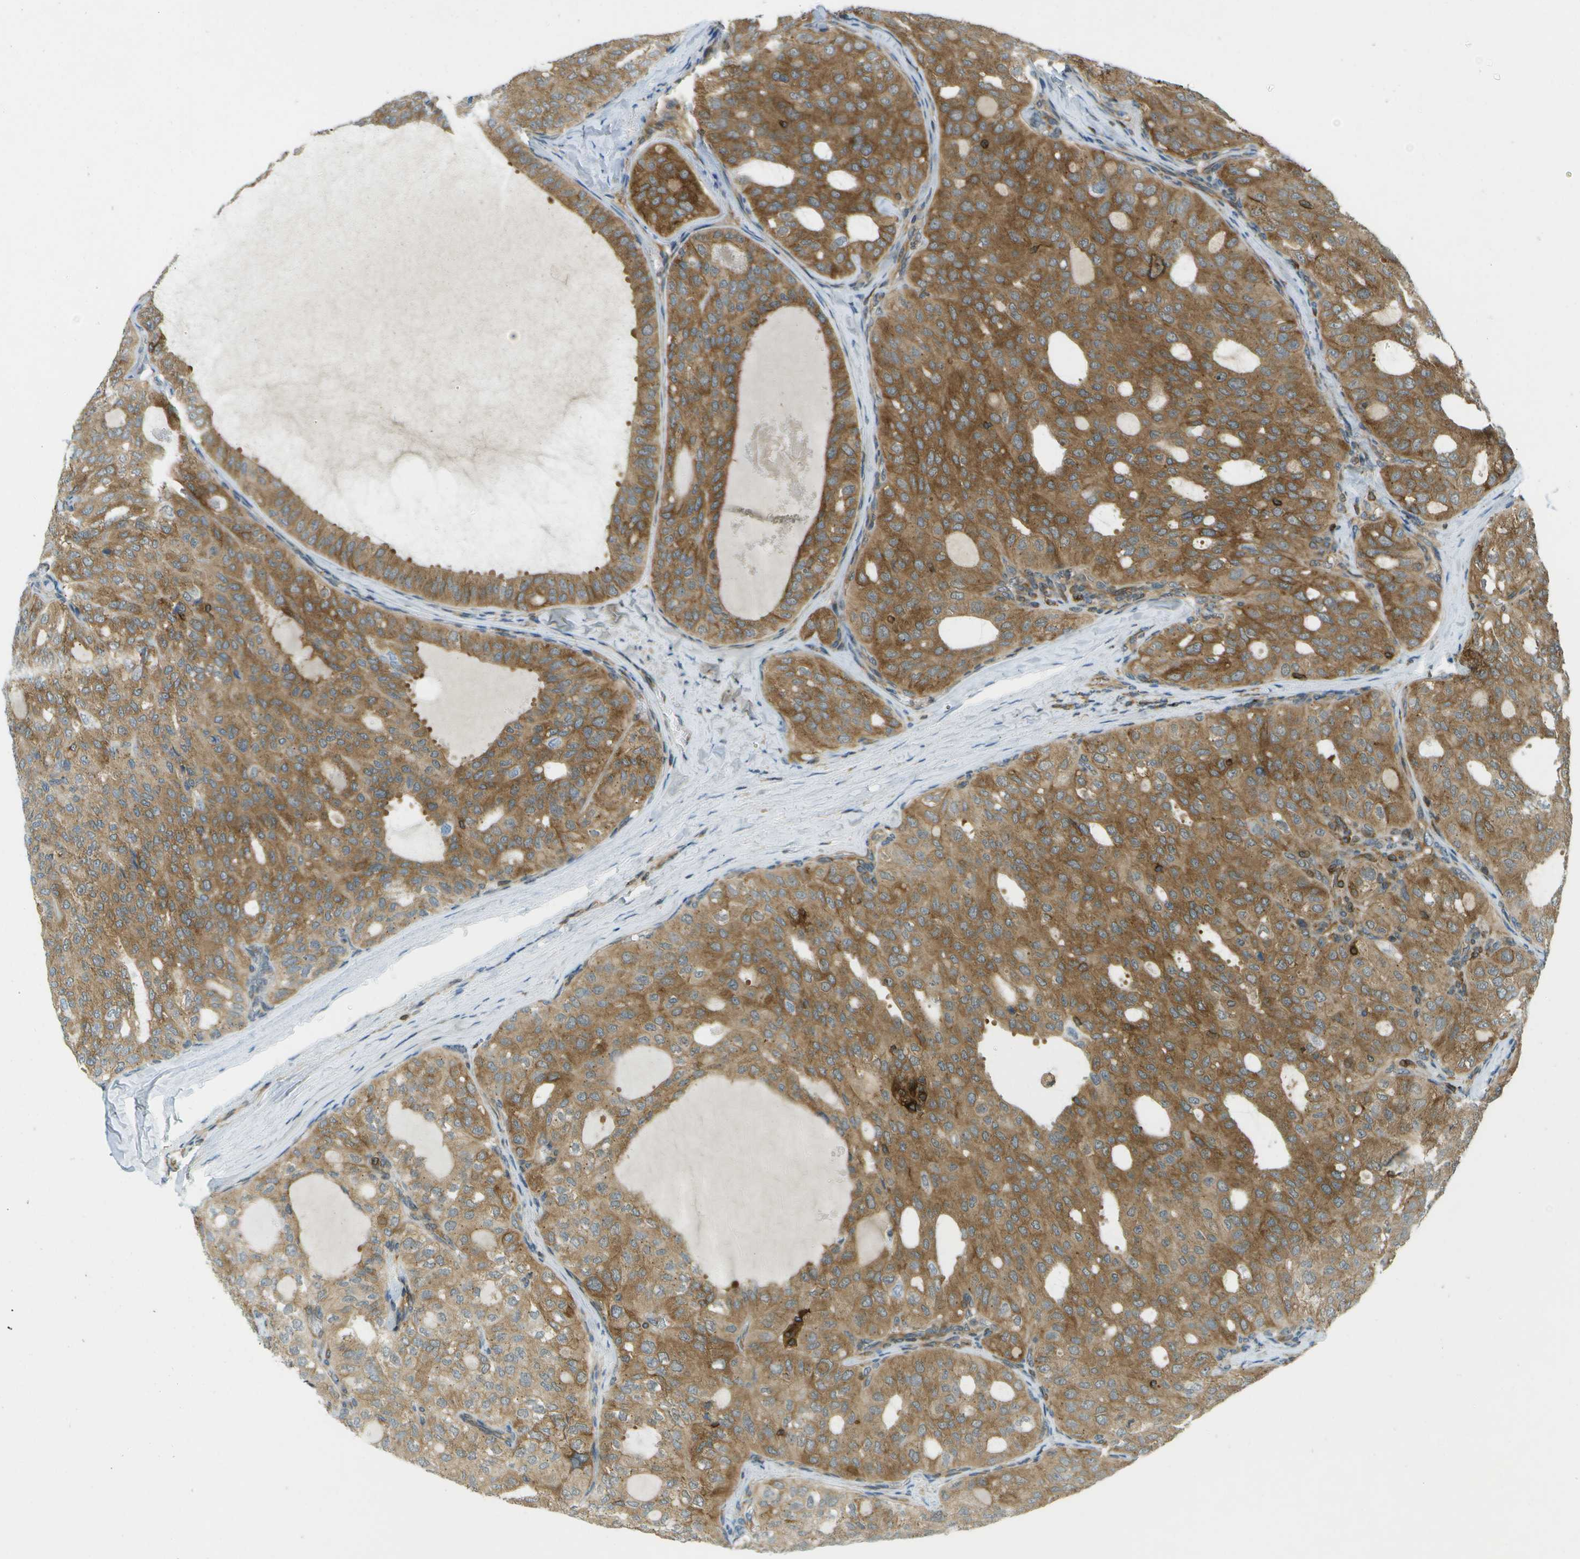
{"staining": {"intensity": "moderate", "quantity": ">75%", "location": "cytoplasmic/membranous"}, "tissue": "thyroid cancer", "cell_type": "Tumor cells", "image_type": "cancer", "snomed": [{"axis": "morphology", "description": "Follicular adenoma carcinoma, NOS"}, {"axis": "topography", "description": "Thyroid gland"}], "caption": "Moderate cytoplasmic/membranous expression for a protein is seen in about >75% of tumor cells of thyroid follicular adenoma carcinoma using immunohistochemistry (IHC).", "gene": "TMTC1", "patient": {"sex": "male", "age": 75}}